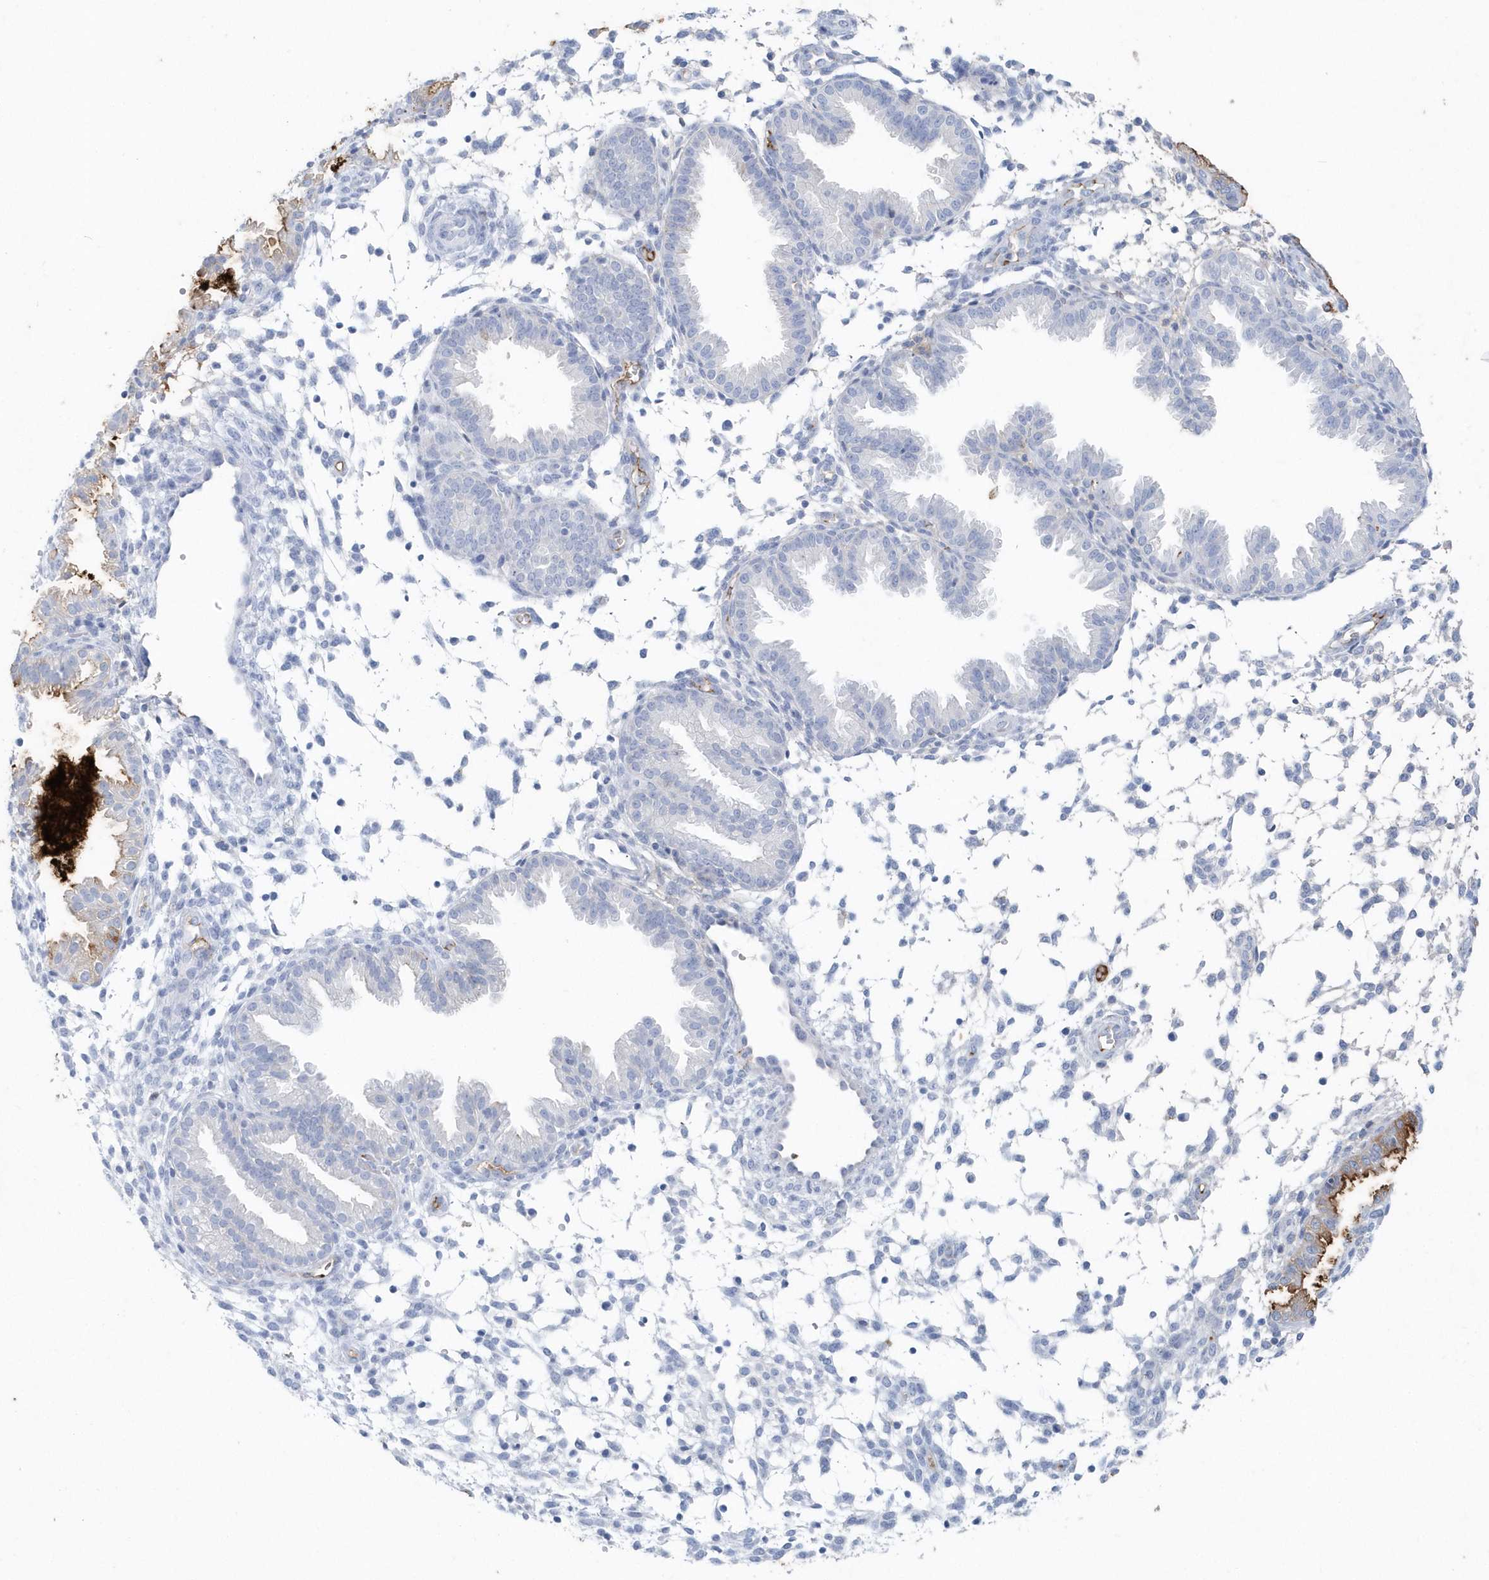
{"staining": {"intensity": "negative", "quantity": "none", "location": "none"}, "tissue": "endometrium", "cell_type": "Cells in endometrial stroma", "image_type": "normal", "snomed": [{"axis": "morphology", "description": "Normal tissue, NOS"}, {"axis": "topography", "description": "Endometrium"}], "caption": "DAB (3,3'-diaminobenzidine) immunohistochemical staining of normal human endometrium reveals no significant expression in cells in endometrial stroma.", "gene": "JCHAIN", "patient": {"sex": "female", "age": 33}}